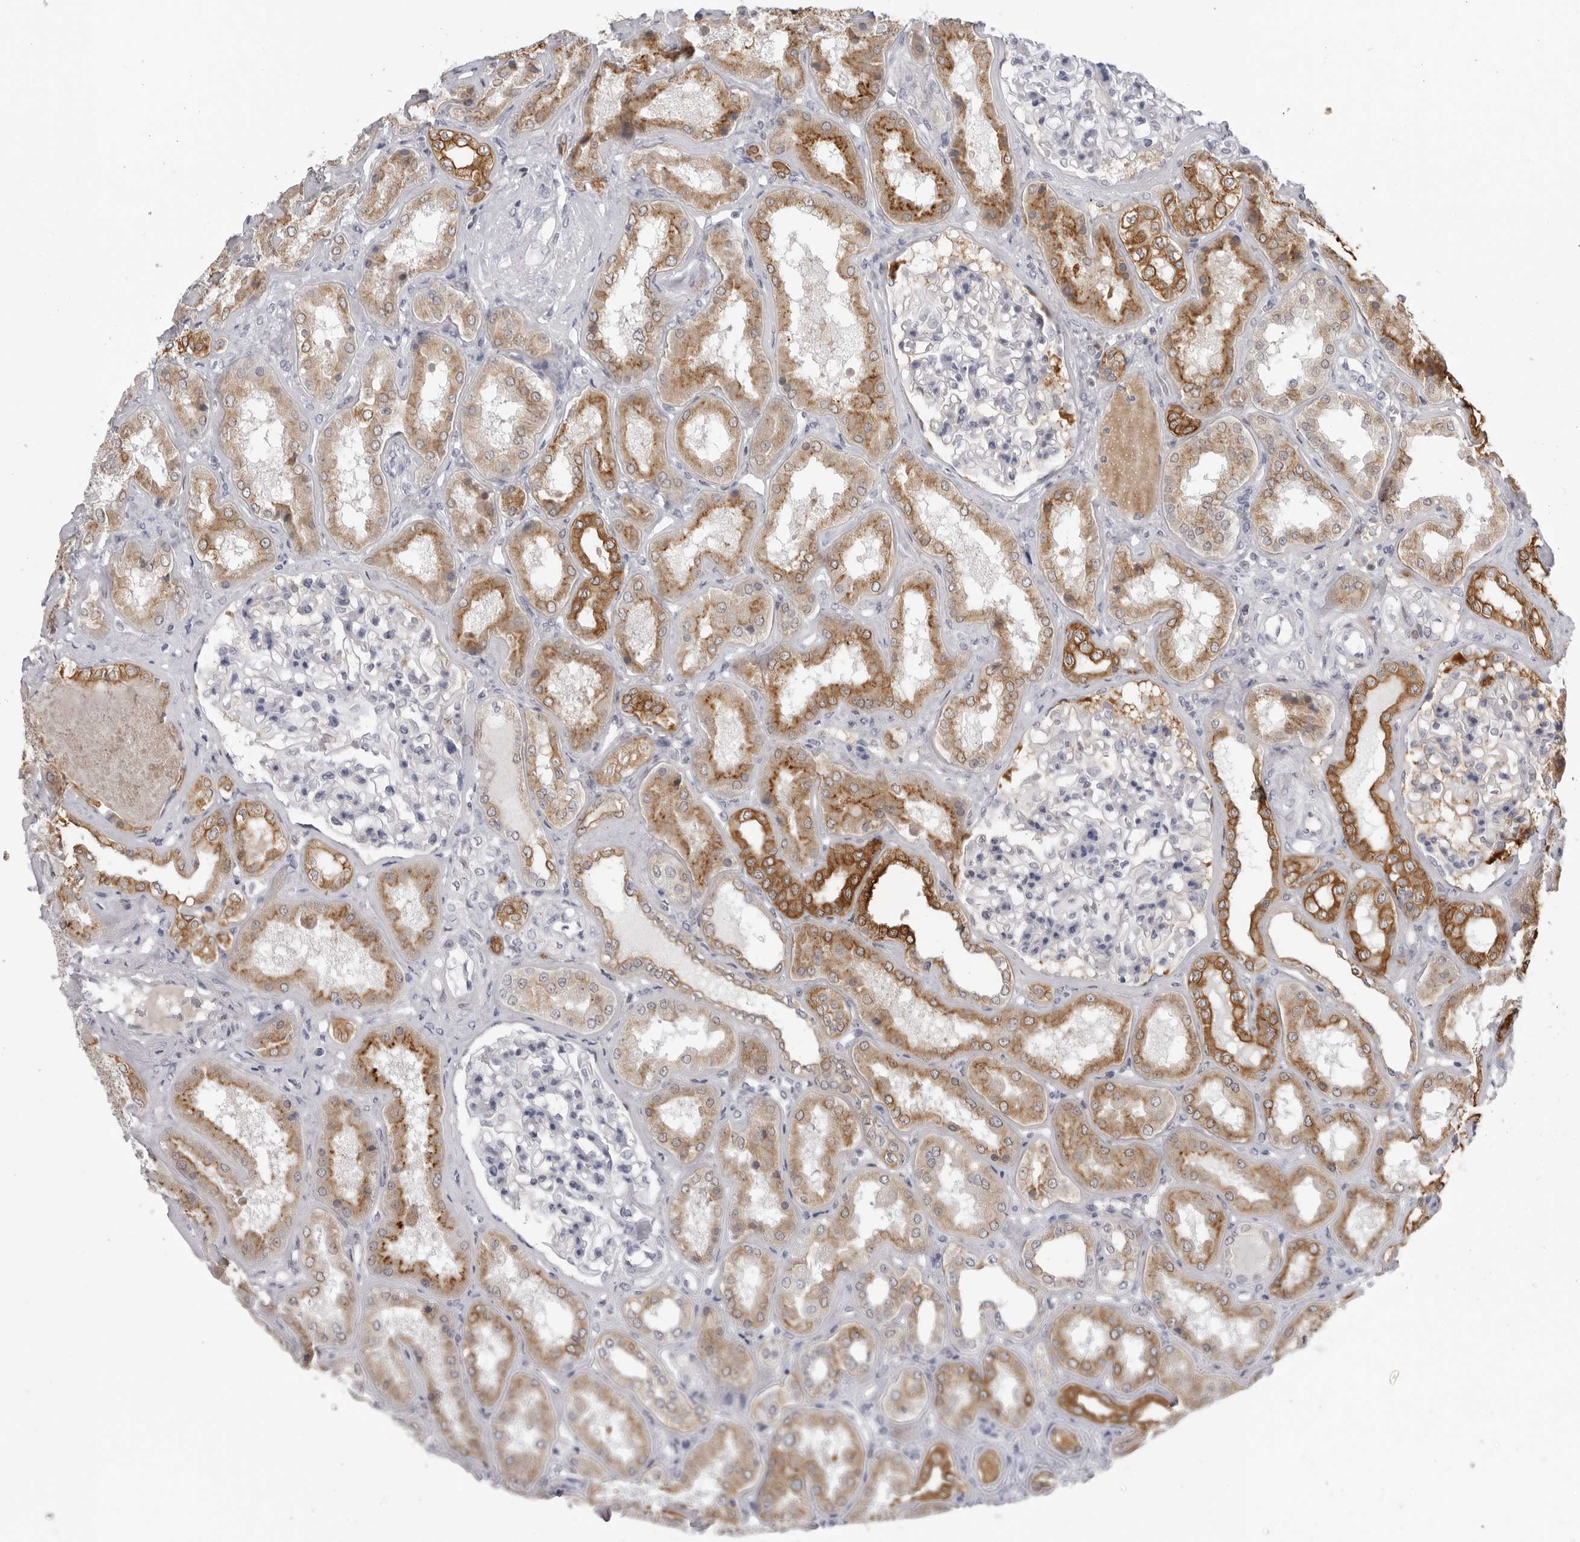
{"staining": {"intensity": "weak", "quantity": "<25%", "location": "cytoplasmic/membranous"}, "tissue": "kidney", "cell_type": "Cells in glomeruli", "image_type": "normal", "snomed": [{"axis": "morphology", "description": "Normal tissue, NOS"}, {"axis": "topography", "description": "Kidney"}], "caption": "A high-resolution histopathology image shows immunohistochemistry (IHC) staining of benign kidney, which shows no significant positivity in cells in glomeruli.", "gene": "SERPINF2", "patient": {"sex": "female", "age": 56}}